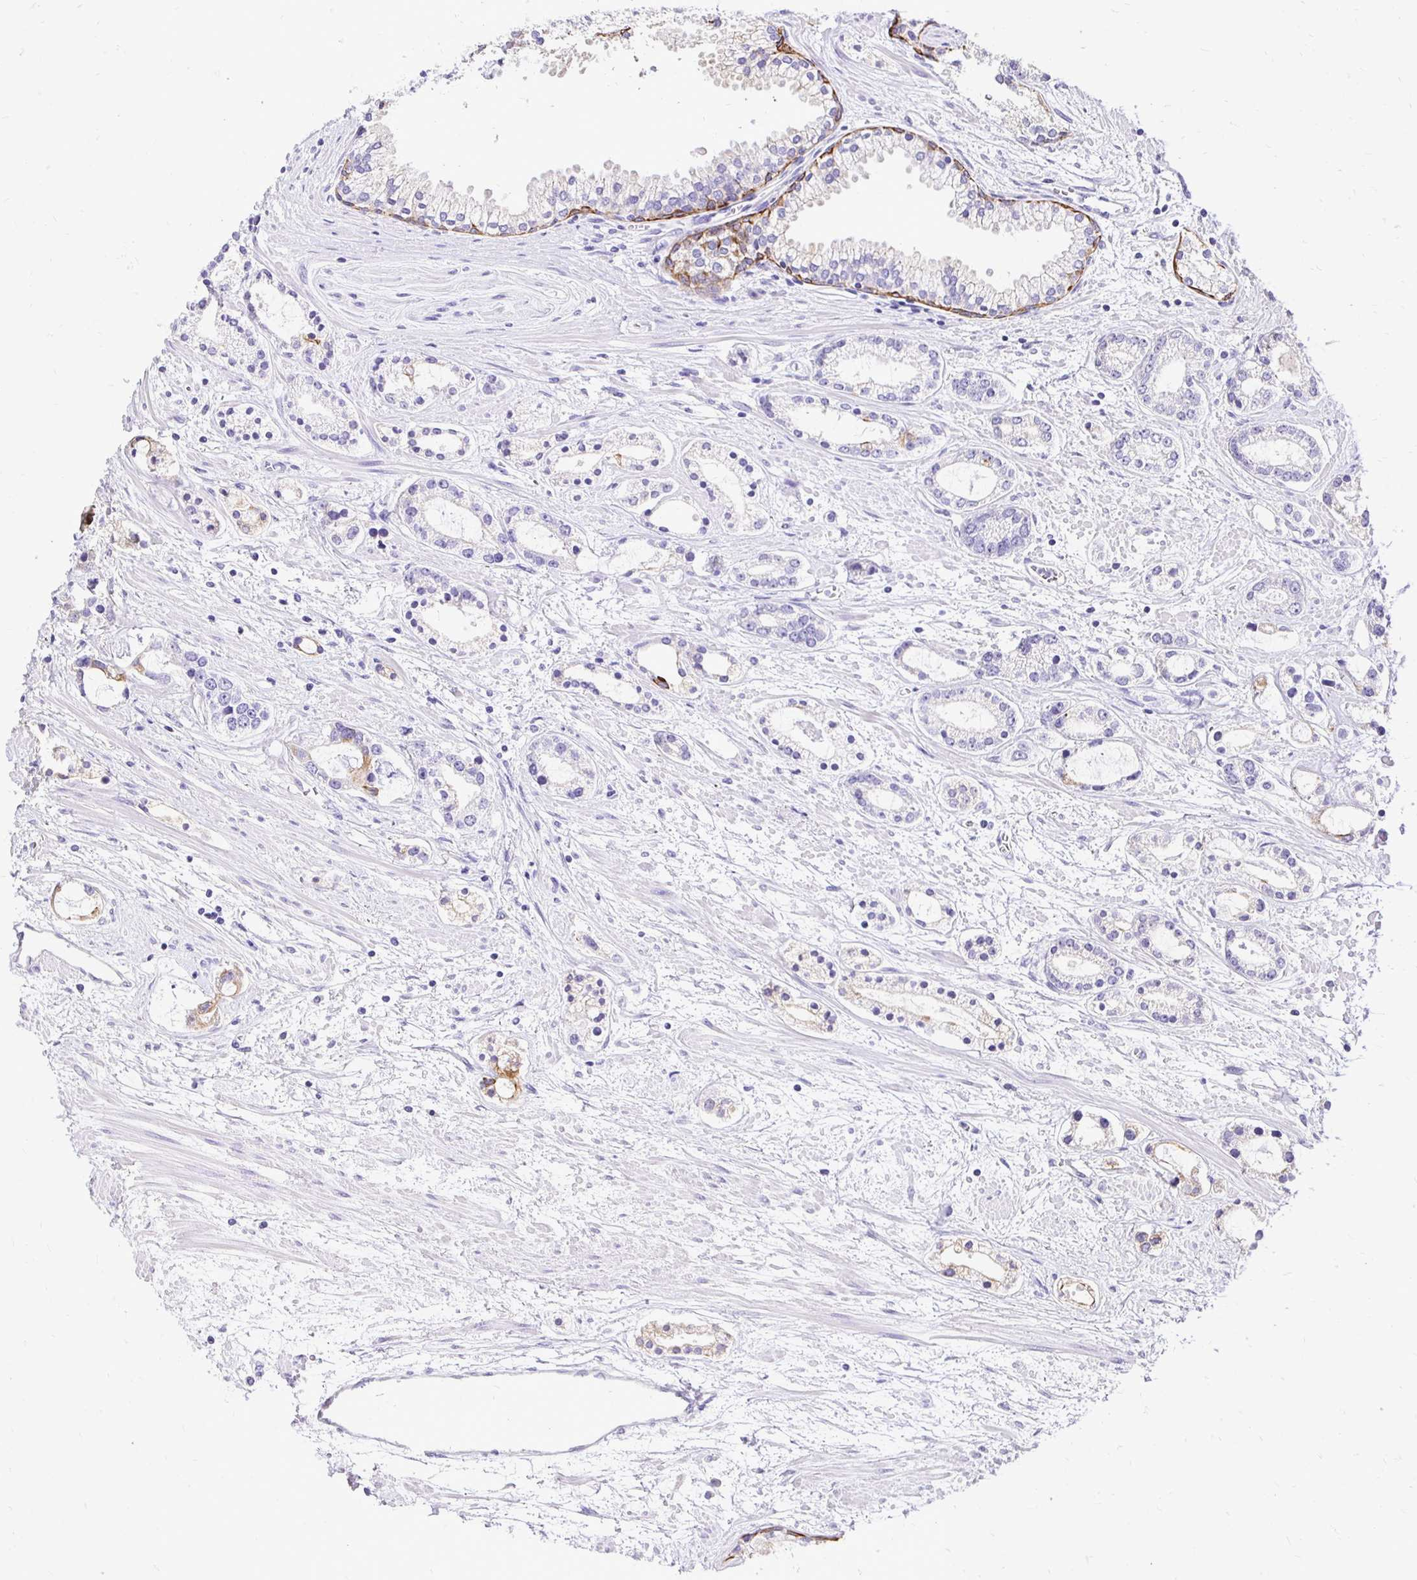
{"staining": {"intensity": "moderate", "quantity": "<25%", "location": "cytoplasmic/membranous"}, "tissue": "prostate cancer", "cell_type": "Tumor cells", "image_type": "cancer", "snomed": [{"axis": "morphology", "description": "Adenocarcinoma, Medium grade"}, {"axis": "topography", "description": "Prostate"}], "caption": "A low amount of moderate cytoplasmic/membranous expression is appreciated in about <25% of tumor cells in prostate cancer (medium-grade adenocarcinoma) tissue.", "gene": "TAF1D", "patient": {"sex": "male", "age": 57}}